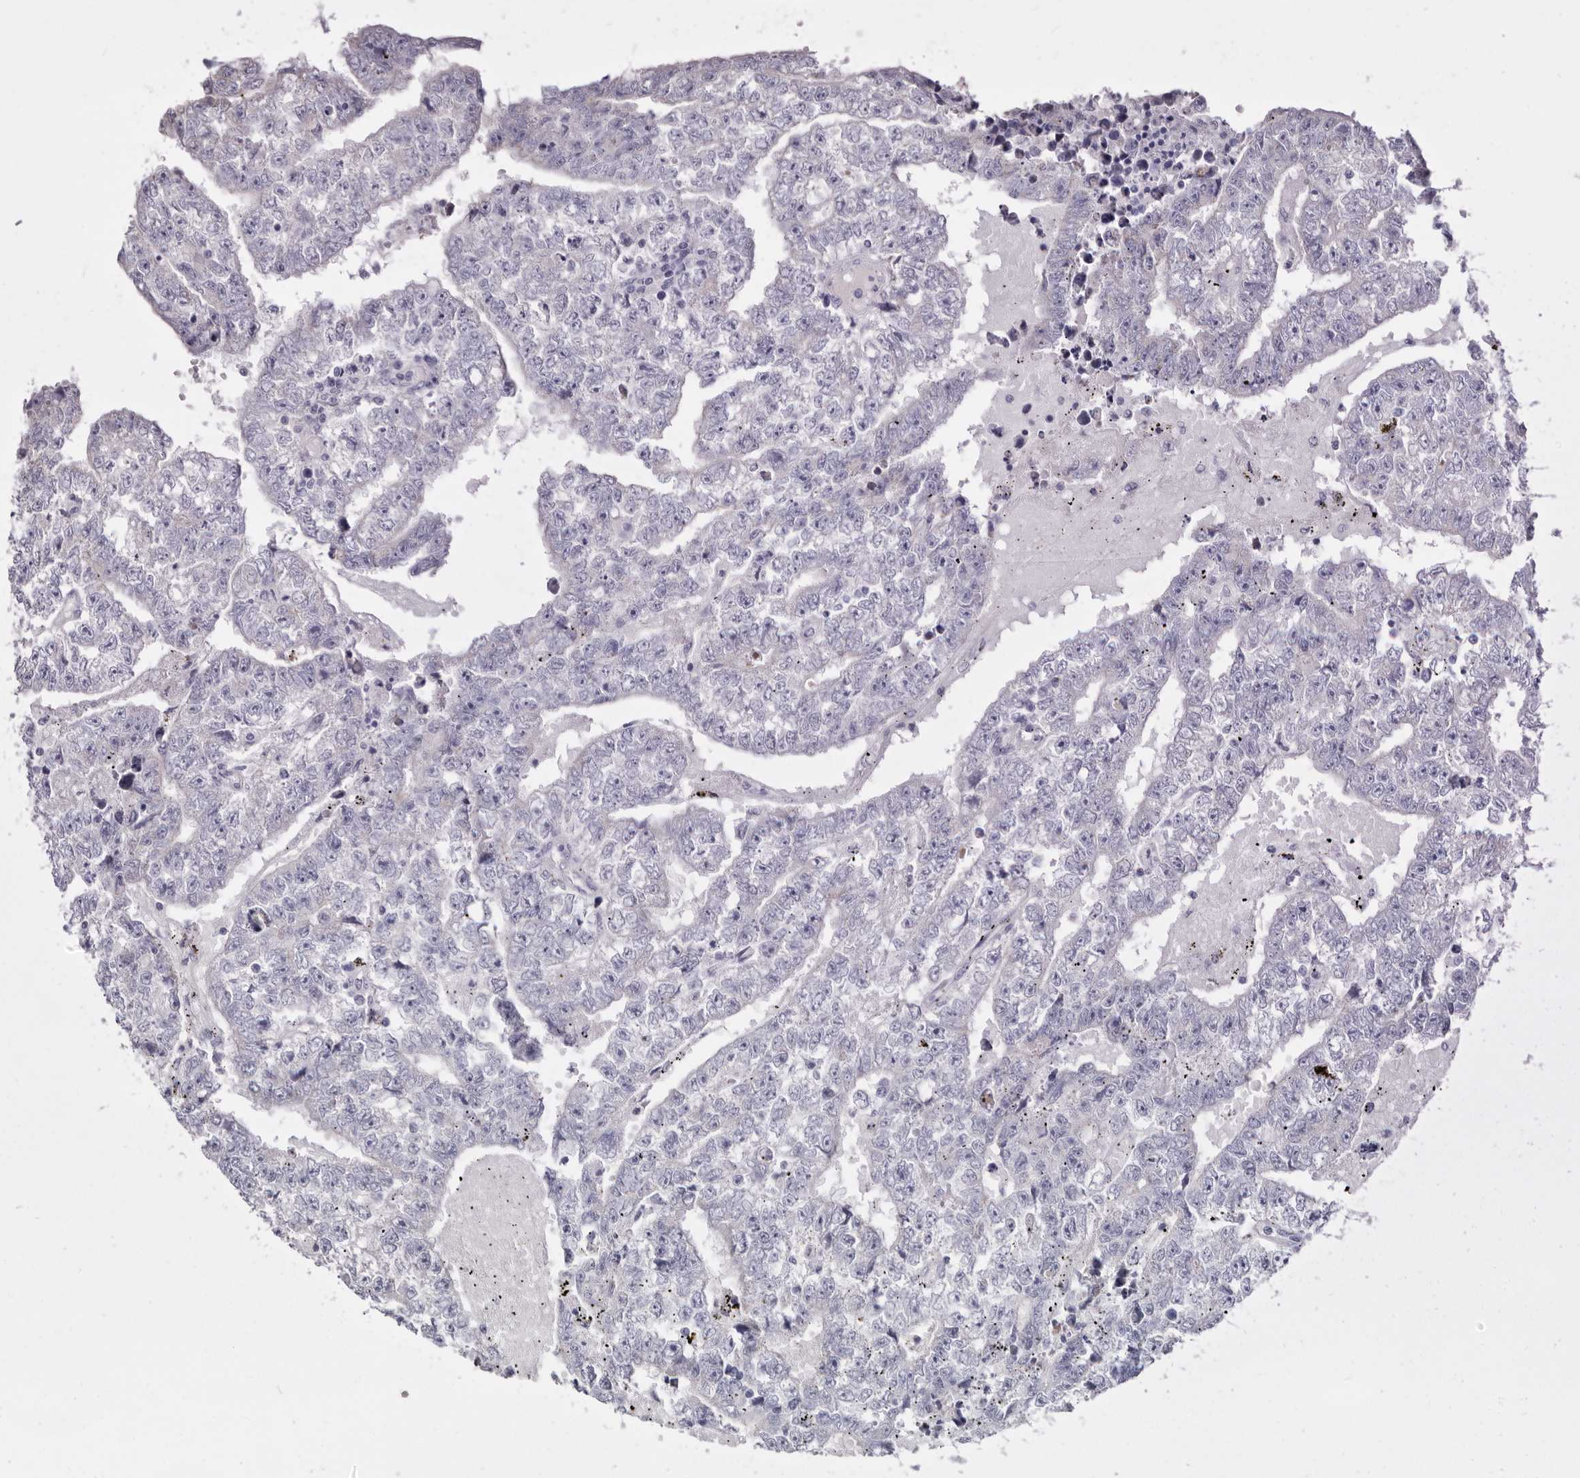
{"staining": {"intensity": "negative", "quantity": "none", "location": "none"}, "tissue": "testis cancer", "cell_type": "Tumor cells", "image_type": "cancer", "snomed": [{"axis": "morphology", "description": "Carcinoma, Embryonal, NOS"}, {"axis": "topography", "description": "Testis"}], "caption": "Immunohistochemistry histopathology image of neoplastic tissue: testis embryonal carcinoma stained with DAB demonstrates no significant protein expression in tumor cells.", "gene": "RSPO2", "patient": {"sex": "male", "age": 25}}